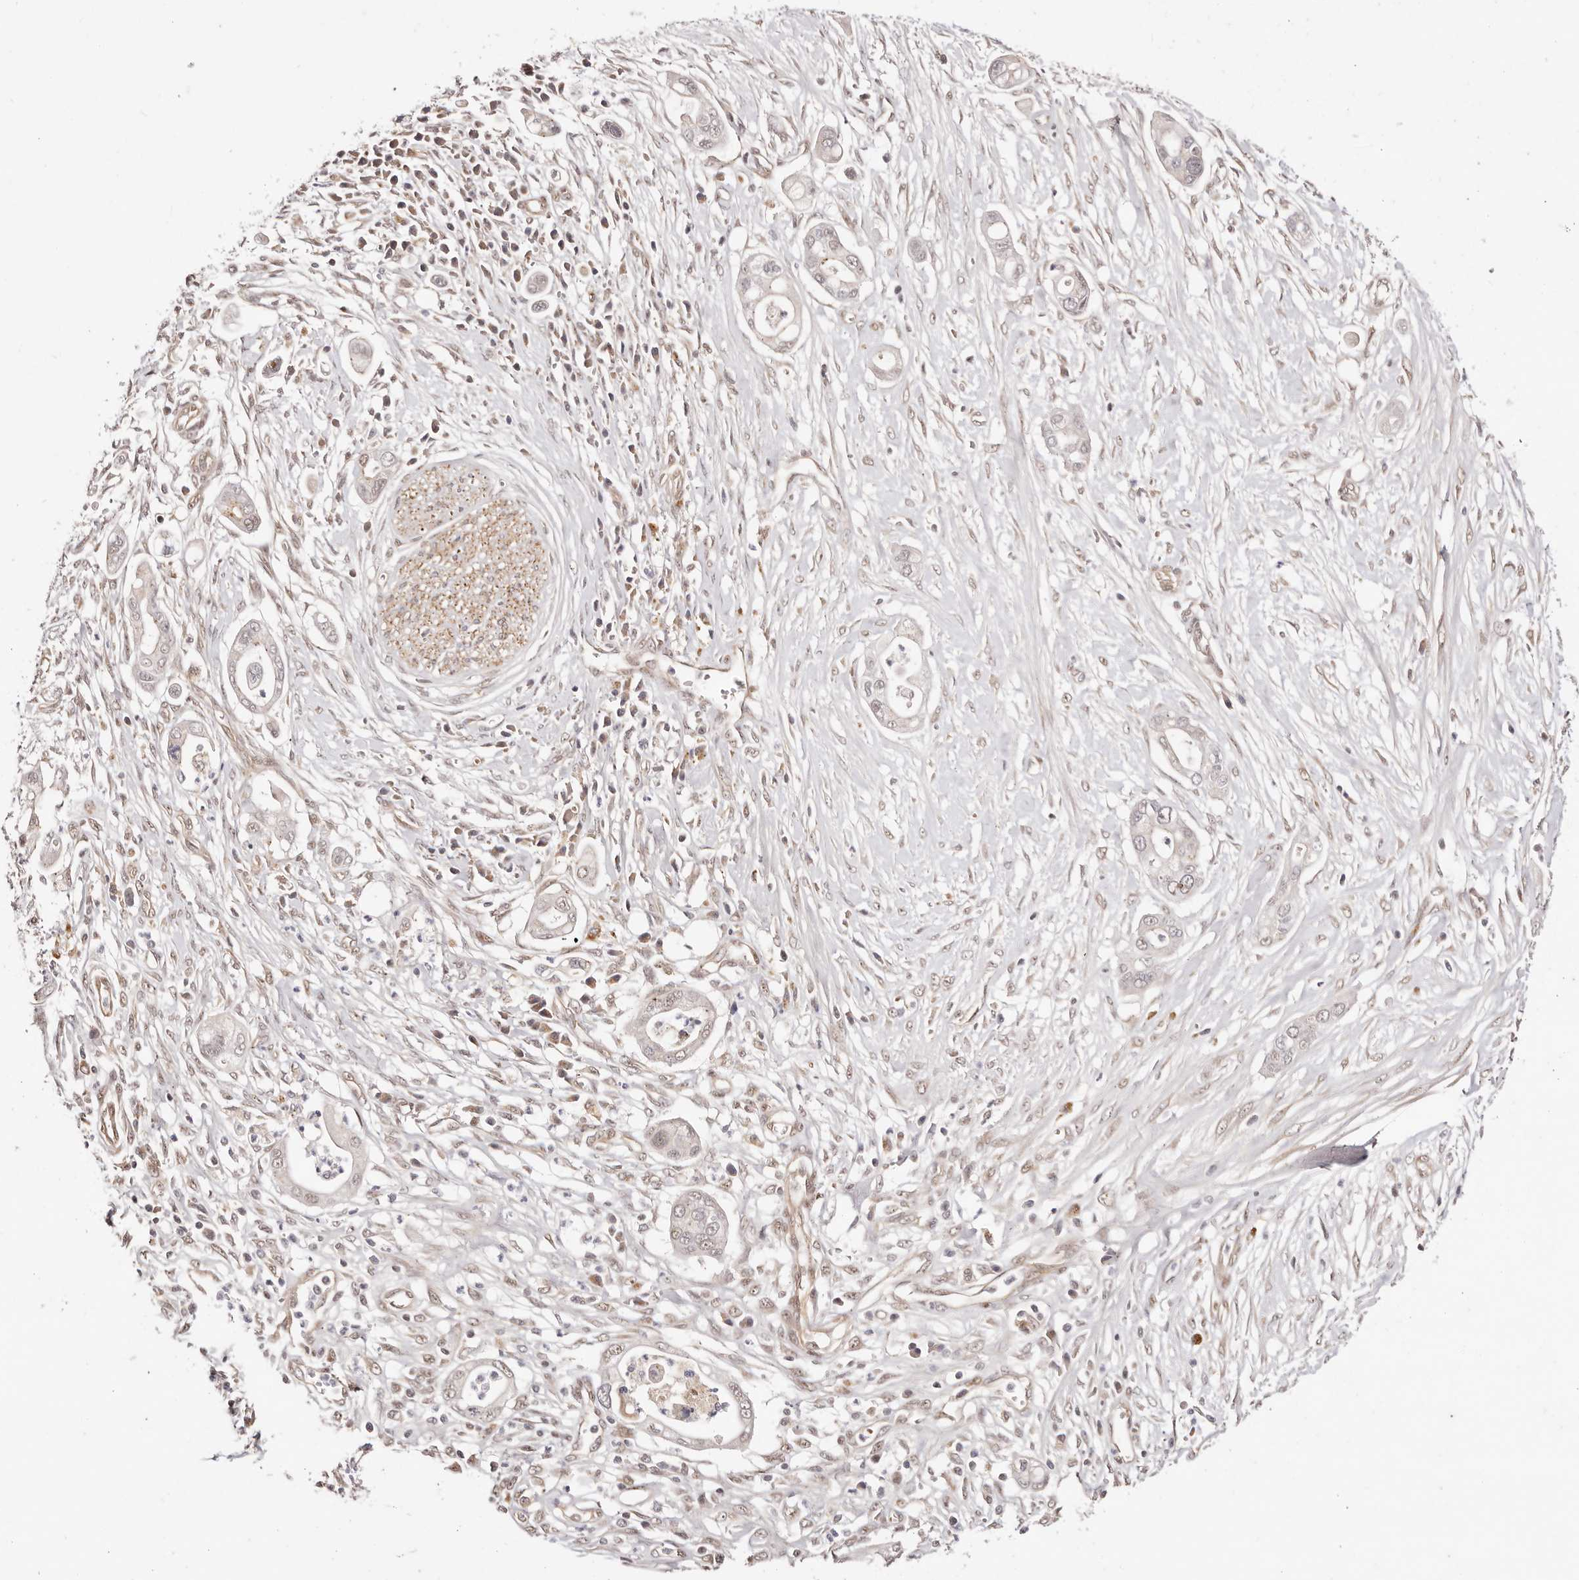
{"staining": {"intensity": "weak", "quantity": "25%-75%", "location": "nuclear"}, "tissue": "pancreatic cancer", "cell_type": "Tumor cells", "image_type": "cancer", "snomed": [{"axis": "morphology", "description": "Adenocarcinoma, NOS"}, {"axis": "topography", "description": "Pancreas"}], "caption": "The photomicrograph displays immunohistochemical staining of pancreatic cancer. There is weak nuclear positivity is appreciated in about 25%-75% of tumor cells.", "gene": "WRN", "patient": {"sex": "male", "age": 68}}